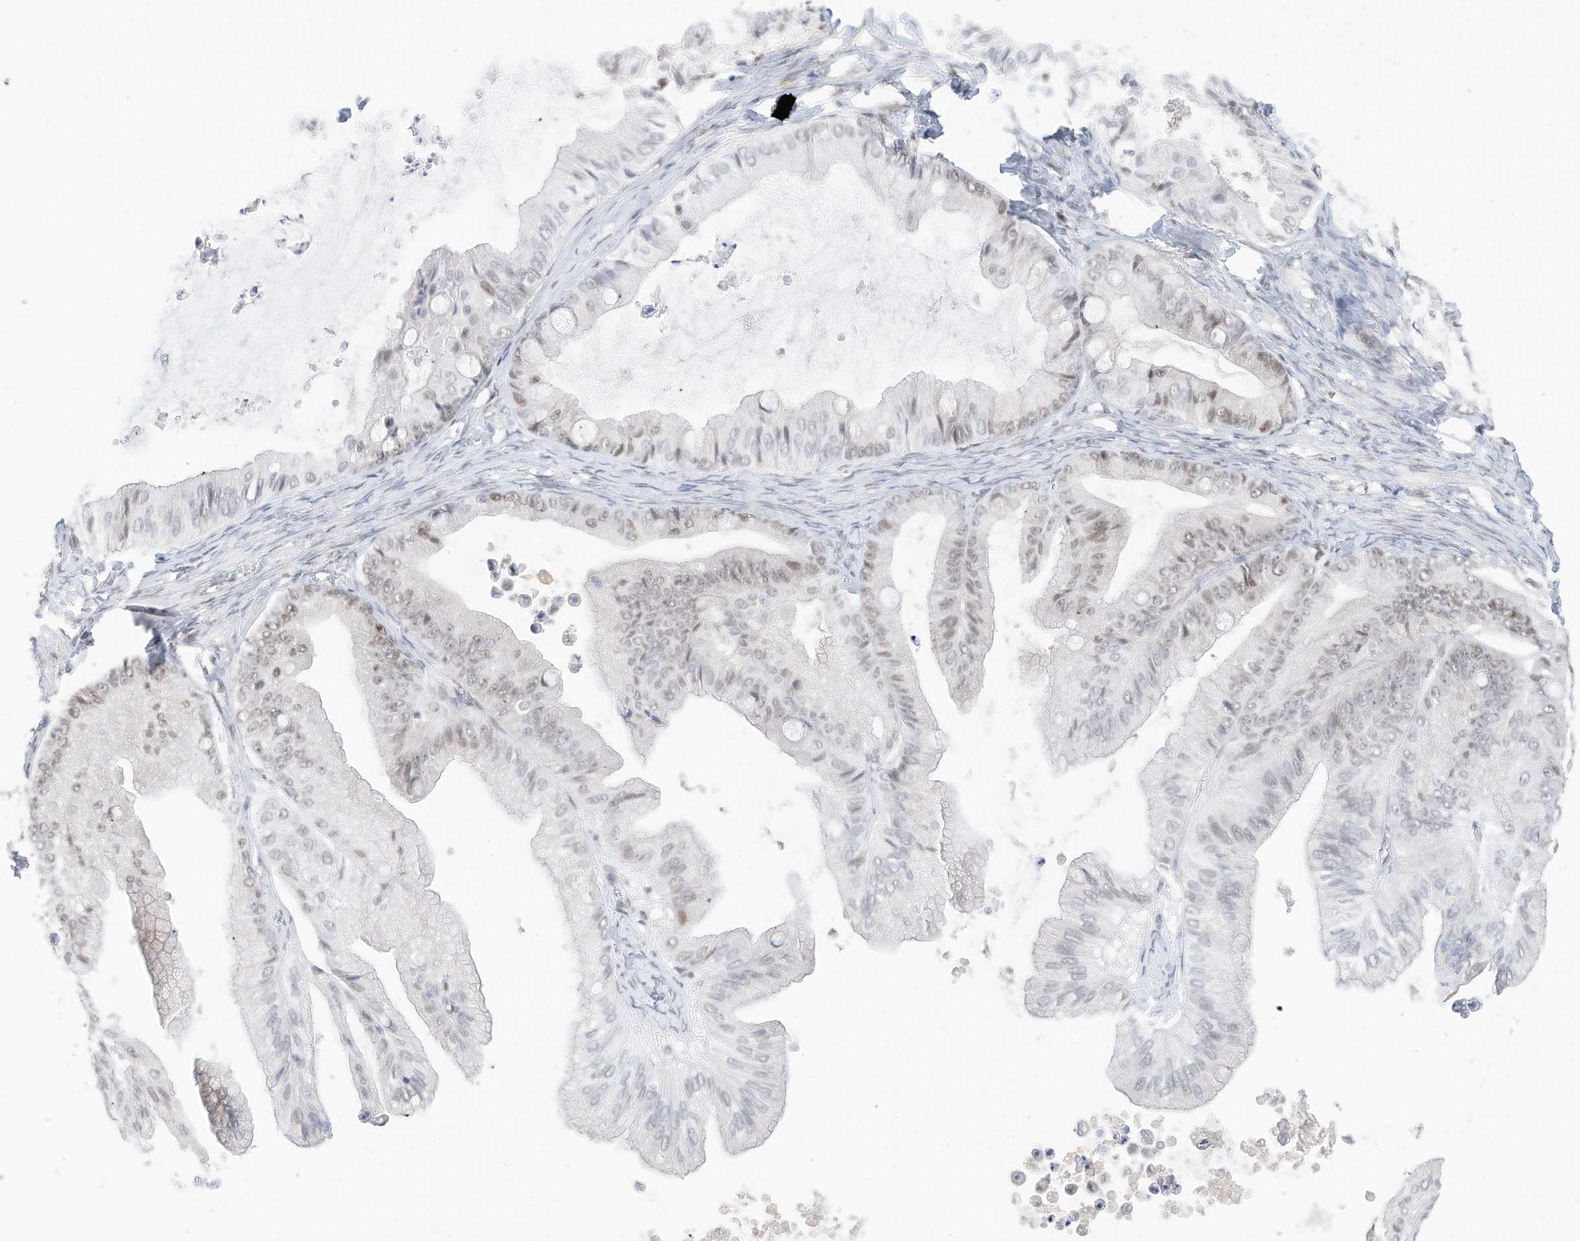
{"staining": {"intensity": "weak", "quantity": "<25%", "location": "nuclear"}, "tissue": "ovarian cancer", "cell_type": "Tumor cells", "image_type": "cancer", "snomed": [{"axis": "morphology", "description": "Cystadenocarcinoma, mucinous, NOS"}, {"axis": "topography", "description": "Ovary"}], "caption": "Tumor cells show no significant positivity in ovarian mucinous cystadenocarcinoma. (DAB IHC with hematoxylin counter stain).", "gene": "OGT", "patient": {"sex": "female", "age": 71}}